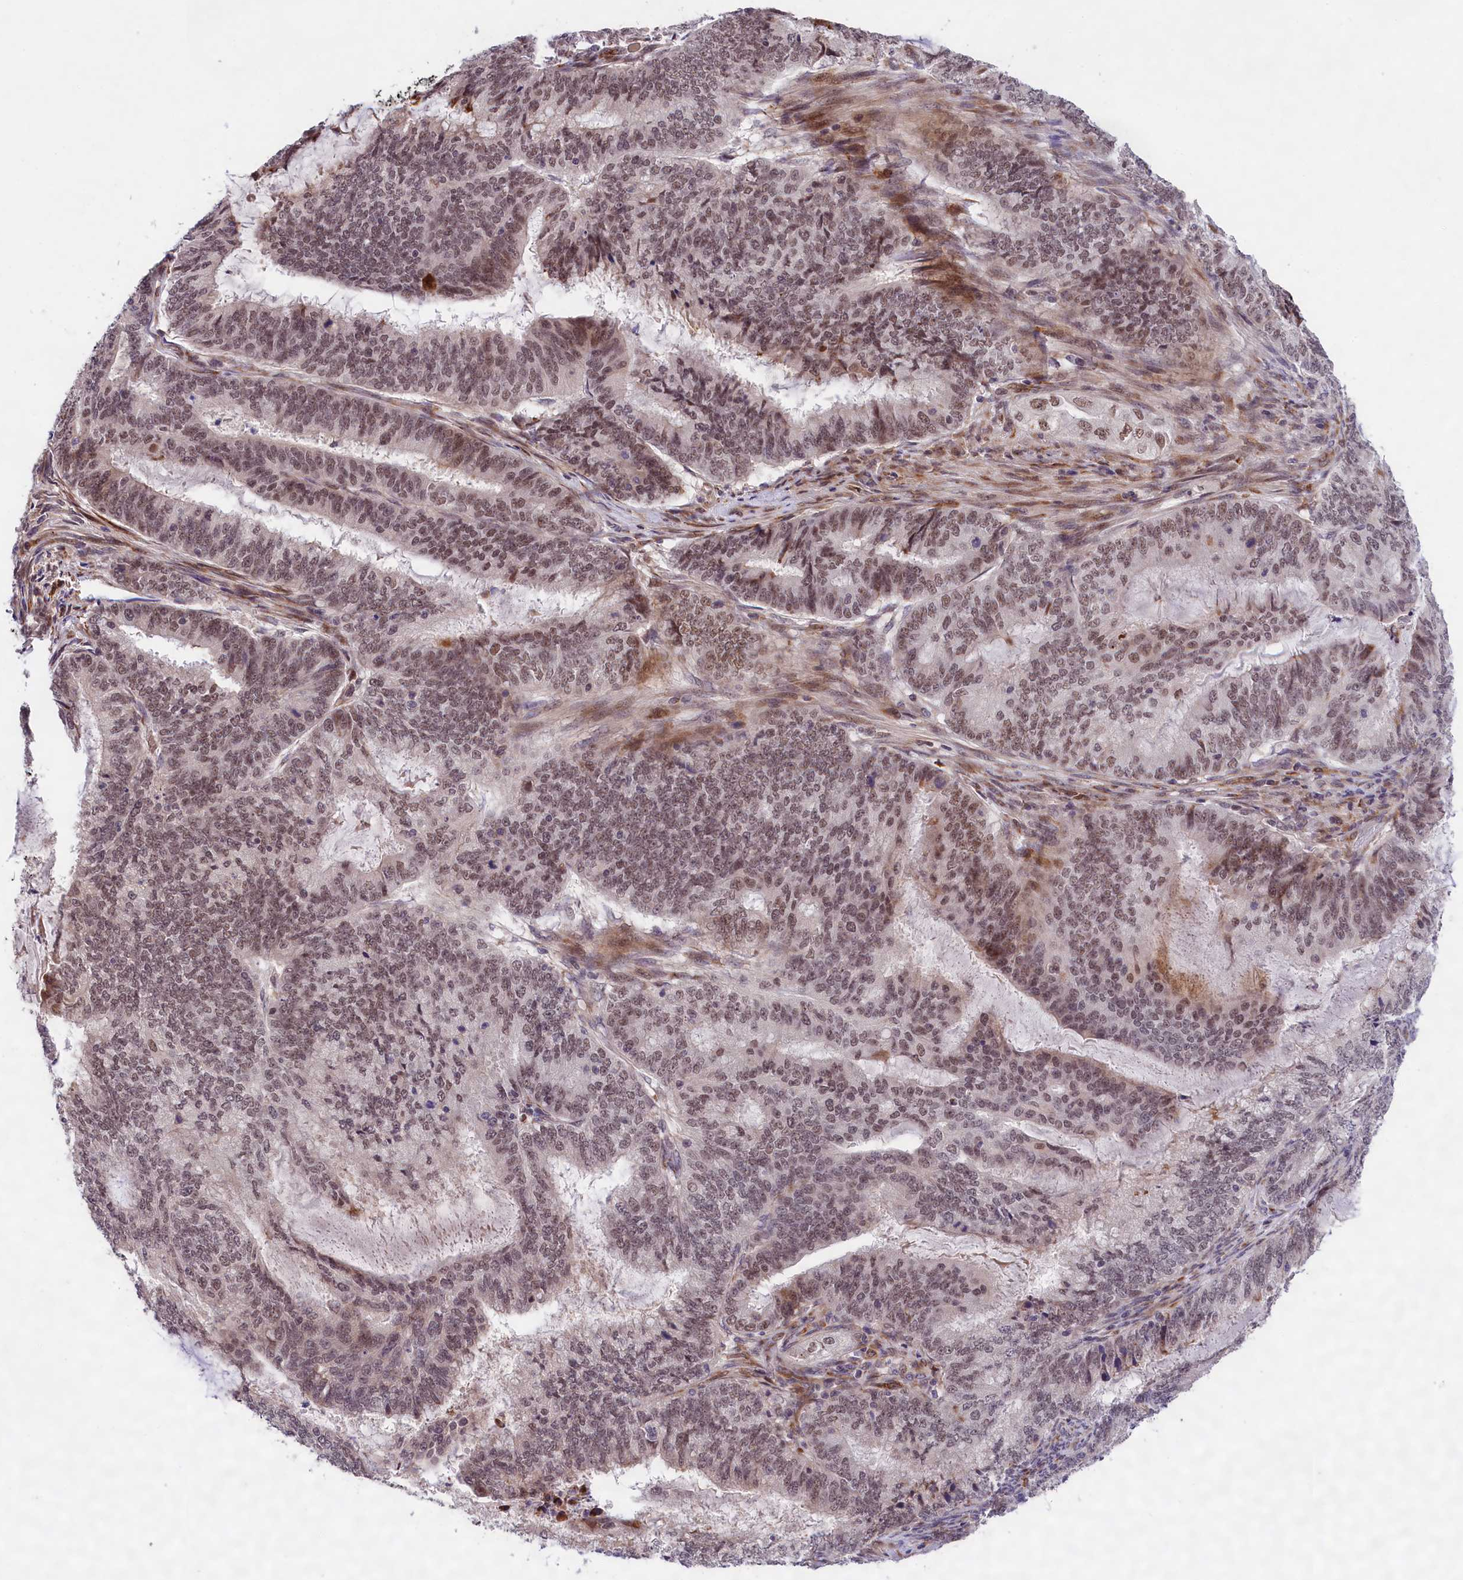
{"staining": {"intensity": "moderate", "quantity": ">75%", "location": "nuclear"}, "tissue": "endometrial cancer", "cell_type": "Tumor cells", "image_type": "cancer", "snomed": [{"axis": "morphology", "description": "Adenocarcinoma, NOS"}, {"axis": "topography", "description": "Endometrium"}], "caption": "There is medium levels of moderate nuclear expression in tumor cells of endometrial cancer, as demonstrated by immunohistochemical staining (brown color).", "gene": "FBXO45", "patient": {"sex": "female", "age": 51}}